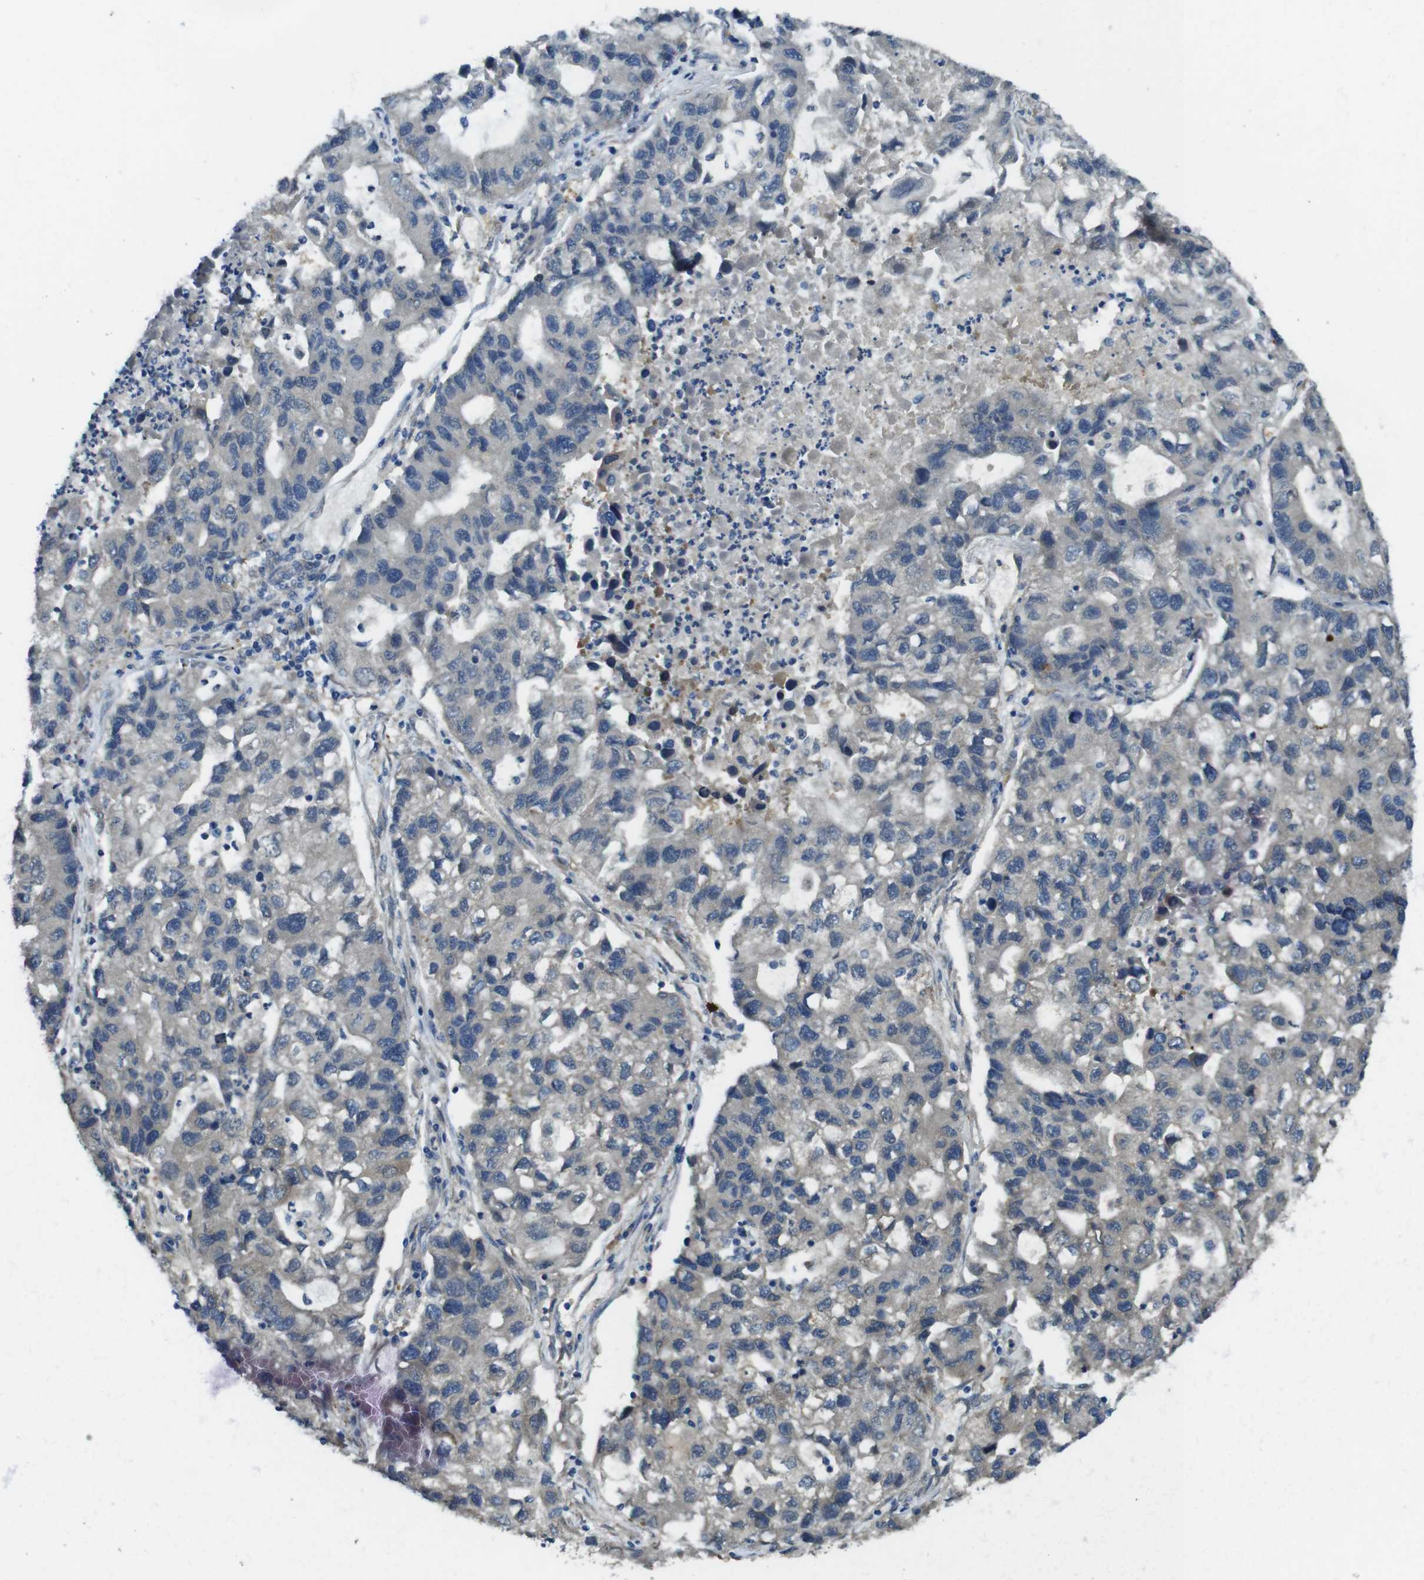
{"staining": {"intensity": "negative", "quantity": "none", "location": "none"}, "tissue": "lung cancer", "cell_type": "Tumor cells", "image_type": "cancer", "snomed": [{"axis": "morphology", "description": "Adenocarcinoma, NOS"}, {"axis": "topography", "description": "Lung"}], "caption": "Human adenocarcinoma (lung) stained for a protein using immunohistochemistry (IHC) displays no expression in tumor cells.", "gene": "RAB6A", "patient": {"sex": "female", "age": 51}}